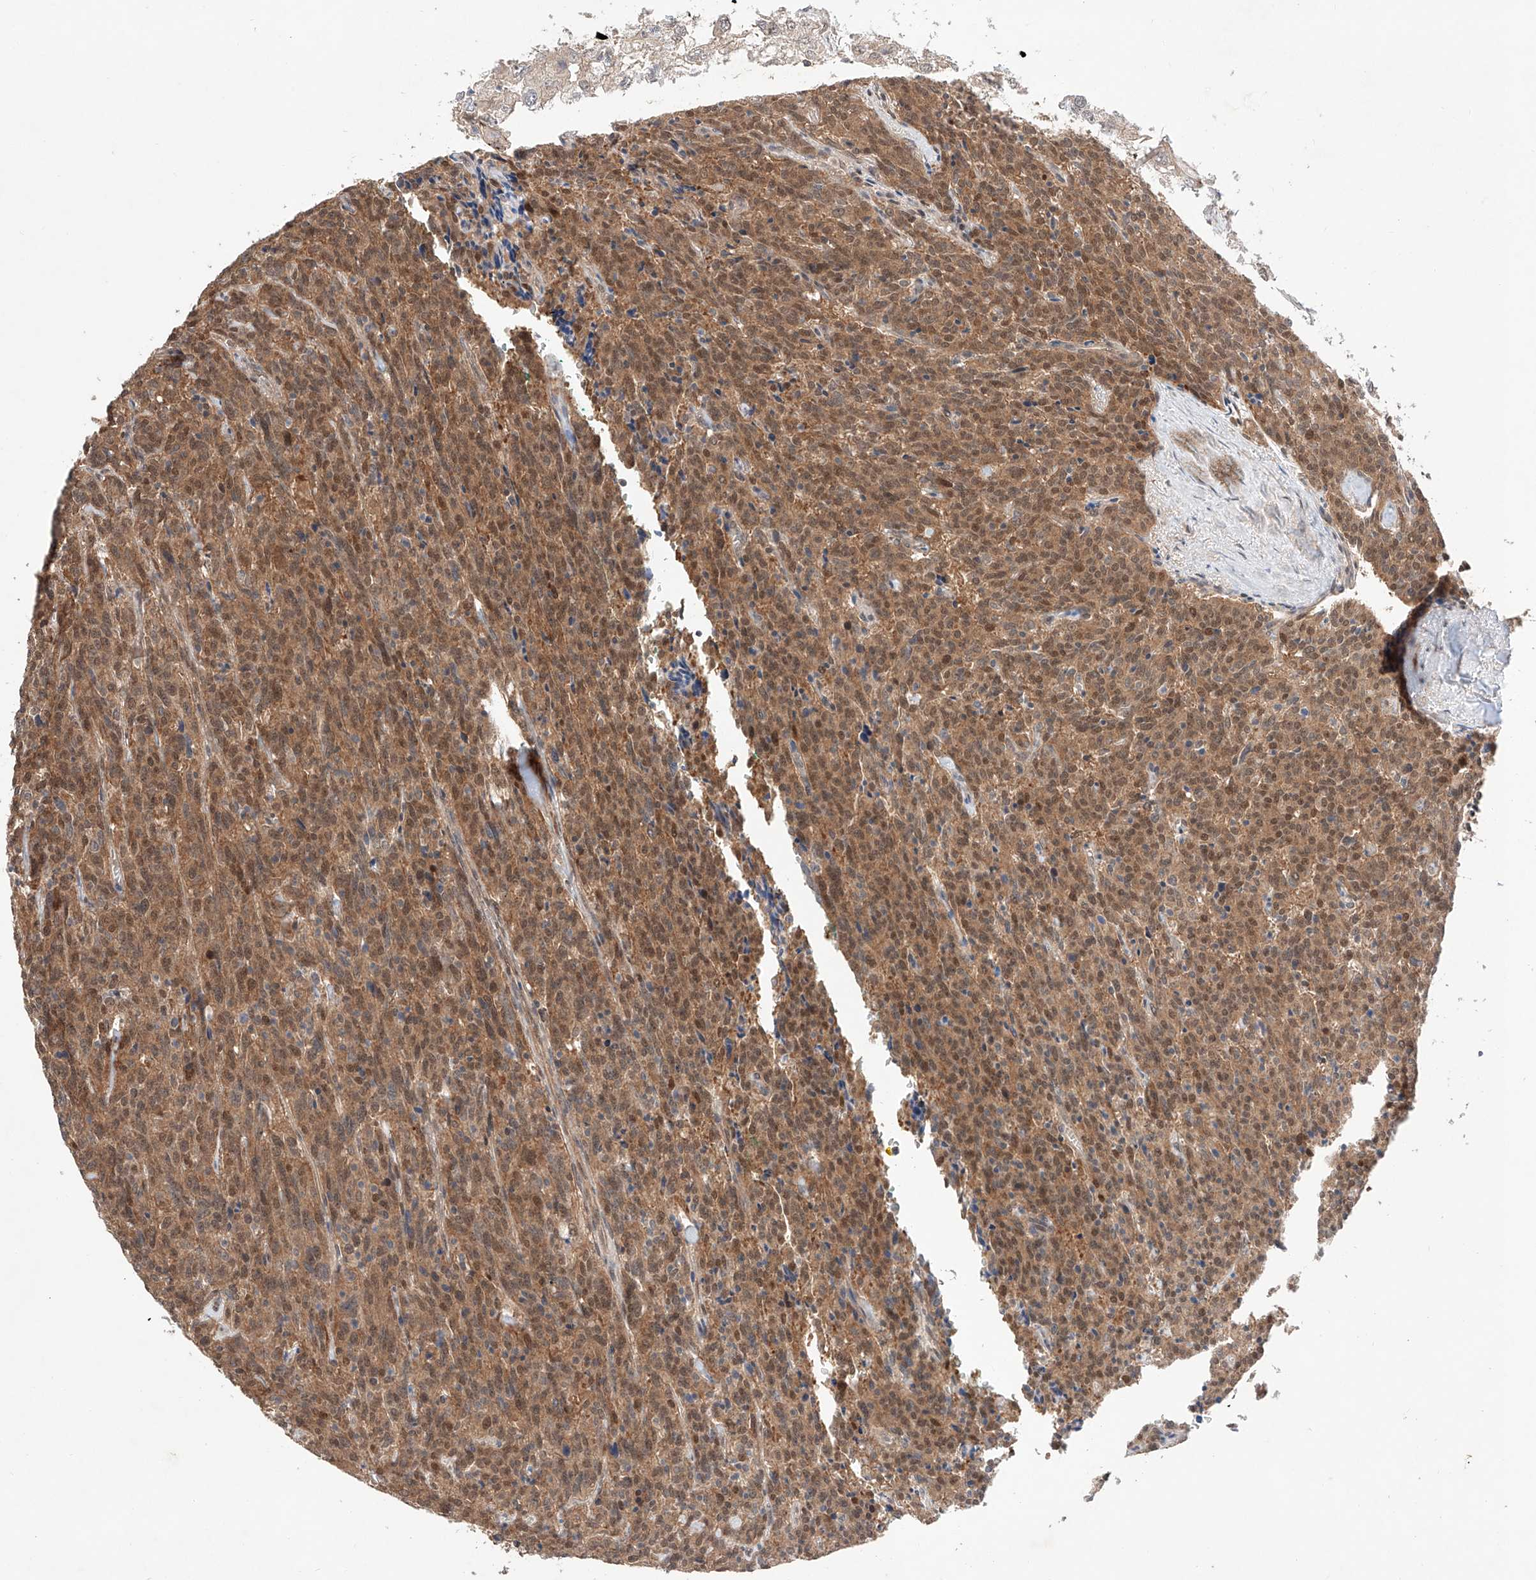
{"staining": {"intensity": "moderate", "quantity": ">75%", "location": "cytoplasmic/membranous"}, "tissue": "carcinoid", "cell_type": "Tumor cells", "image_type": "cancer", "snomed": [{"axis": "morphology", "description": "Carcinoid, malignant, NOS"}, {"axis": "topography", "description": "Lung"}], "caption": "Immunohistochemistry (IHC) of malignant carcinoid displays medium levels of moderate cytoplasmic/membranous staining in about >75% of tumor cells.", "gene": "TSR2", "patient": {"sex": "female", "age": 46}}